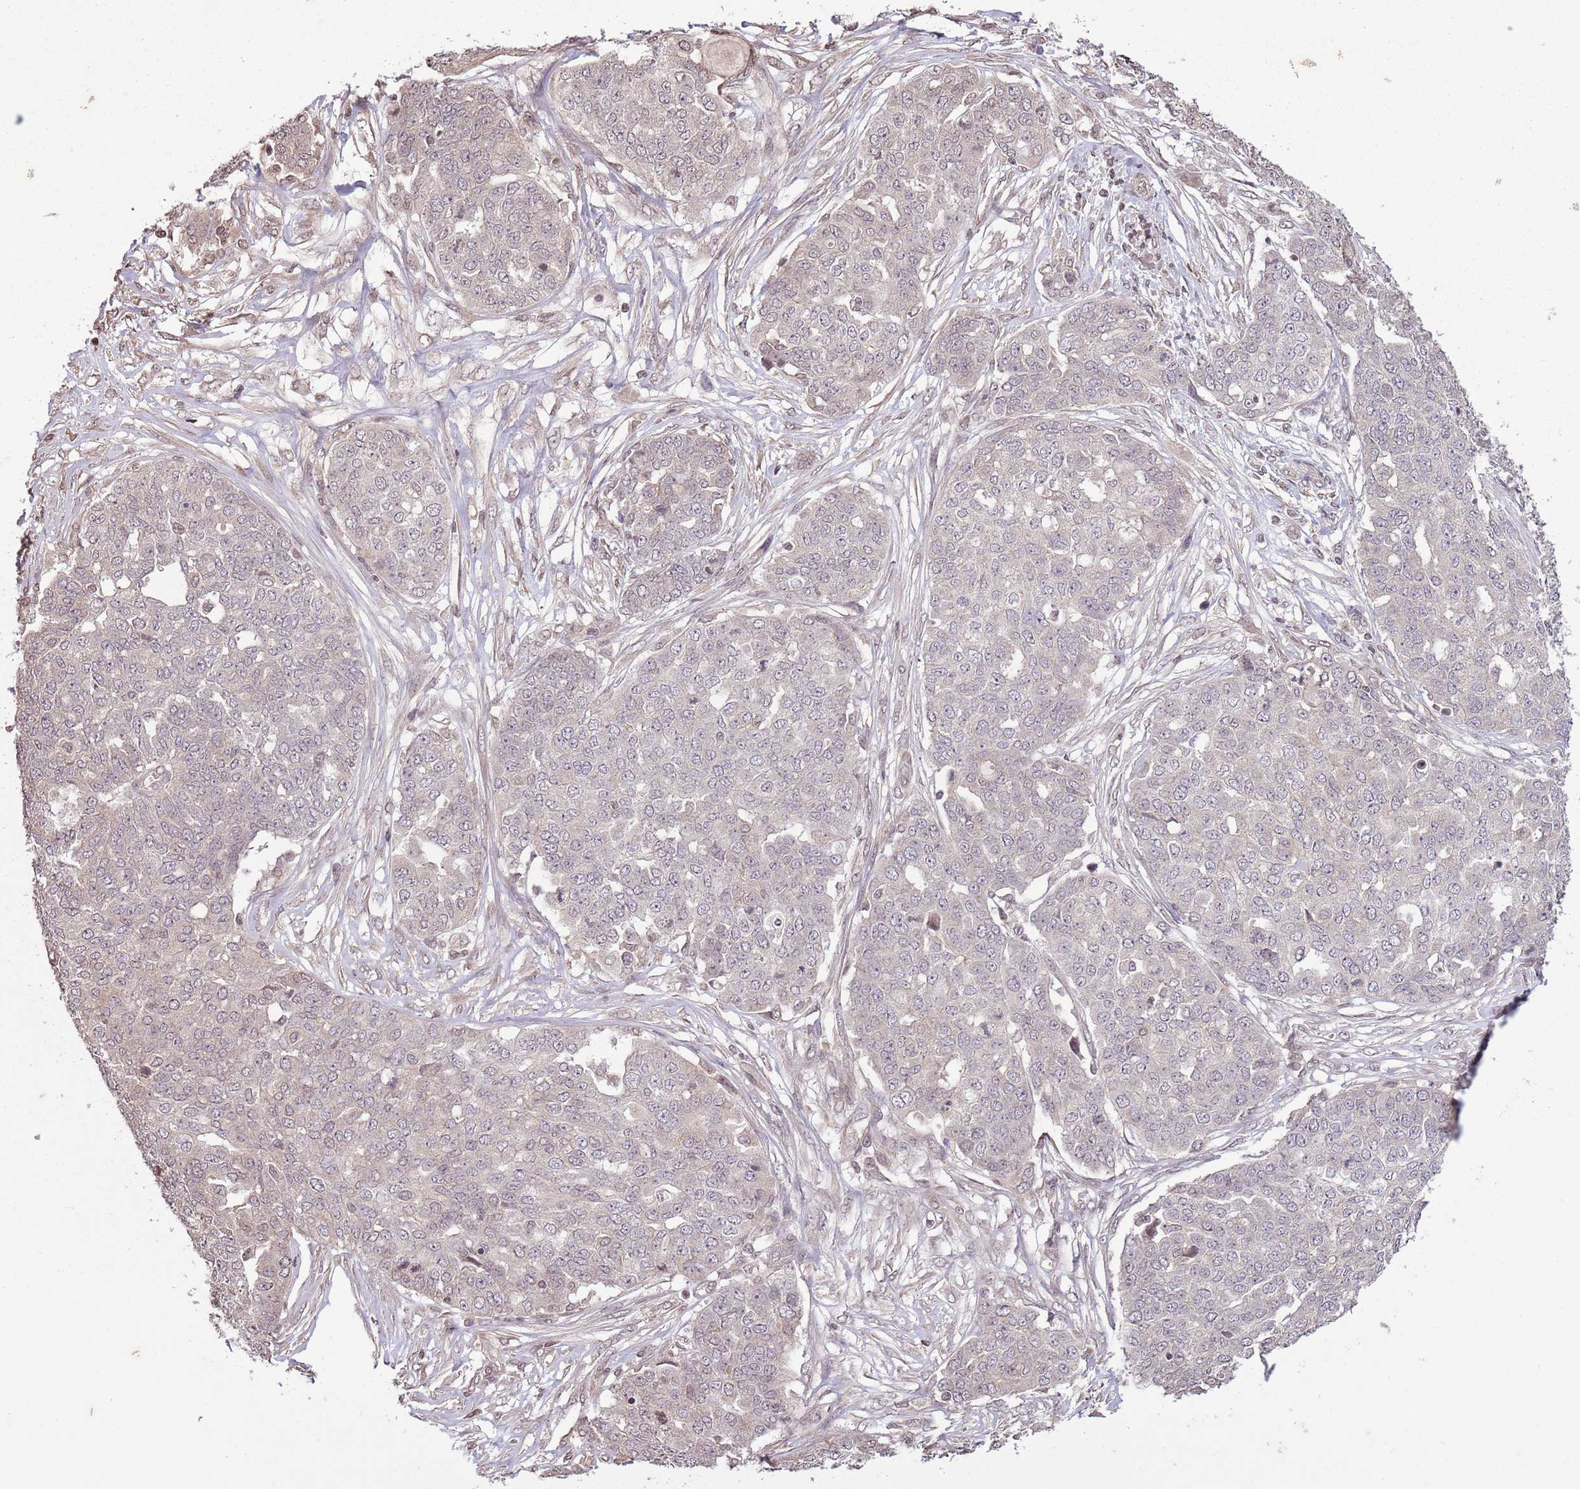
{"staining": {"intensity": "weak", "quantity": "<25%", "location": "nuclear"}, "tissue": "ovarian cancer", "cell_type": "Tumor cells", "image_type": "cancer", "snomed": [{"axis": "morphology", "description": "Cystadenocarcinoma, serous, NOS"}, {"axis": "topography", "description": "Soft tissue"}, {"axis": "topography", "description": "Ovary"}], "caption": "Immunohistochemical staining of ovarian cancer exhibits no significant expression in tumor cells. (DAB IHC with hematoxylin counter stain).", "gene": "CAPN9", "patient": {"sex": "female", "age": 57}}